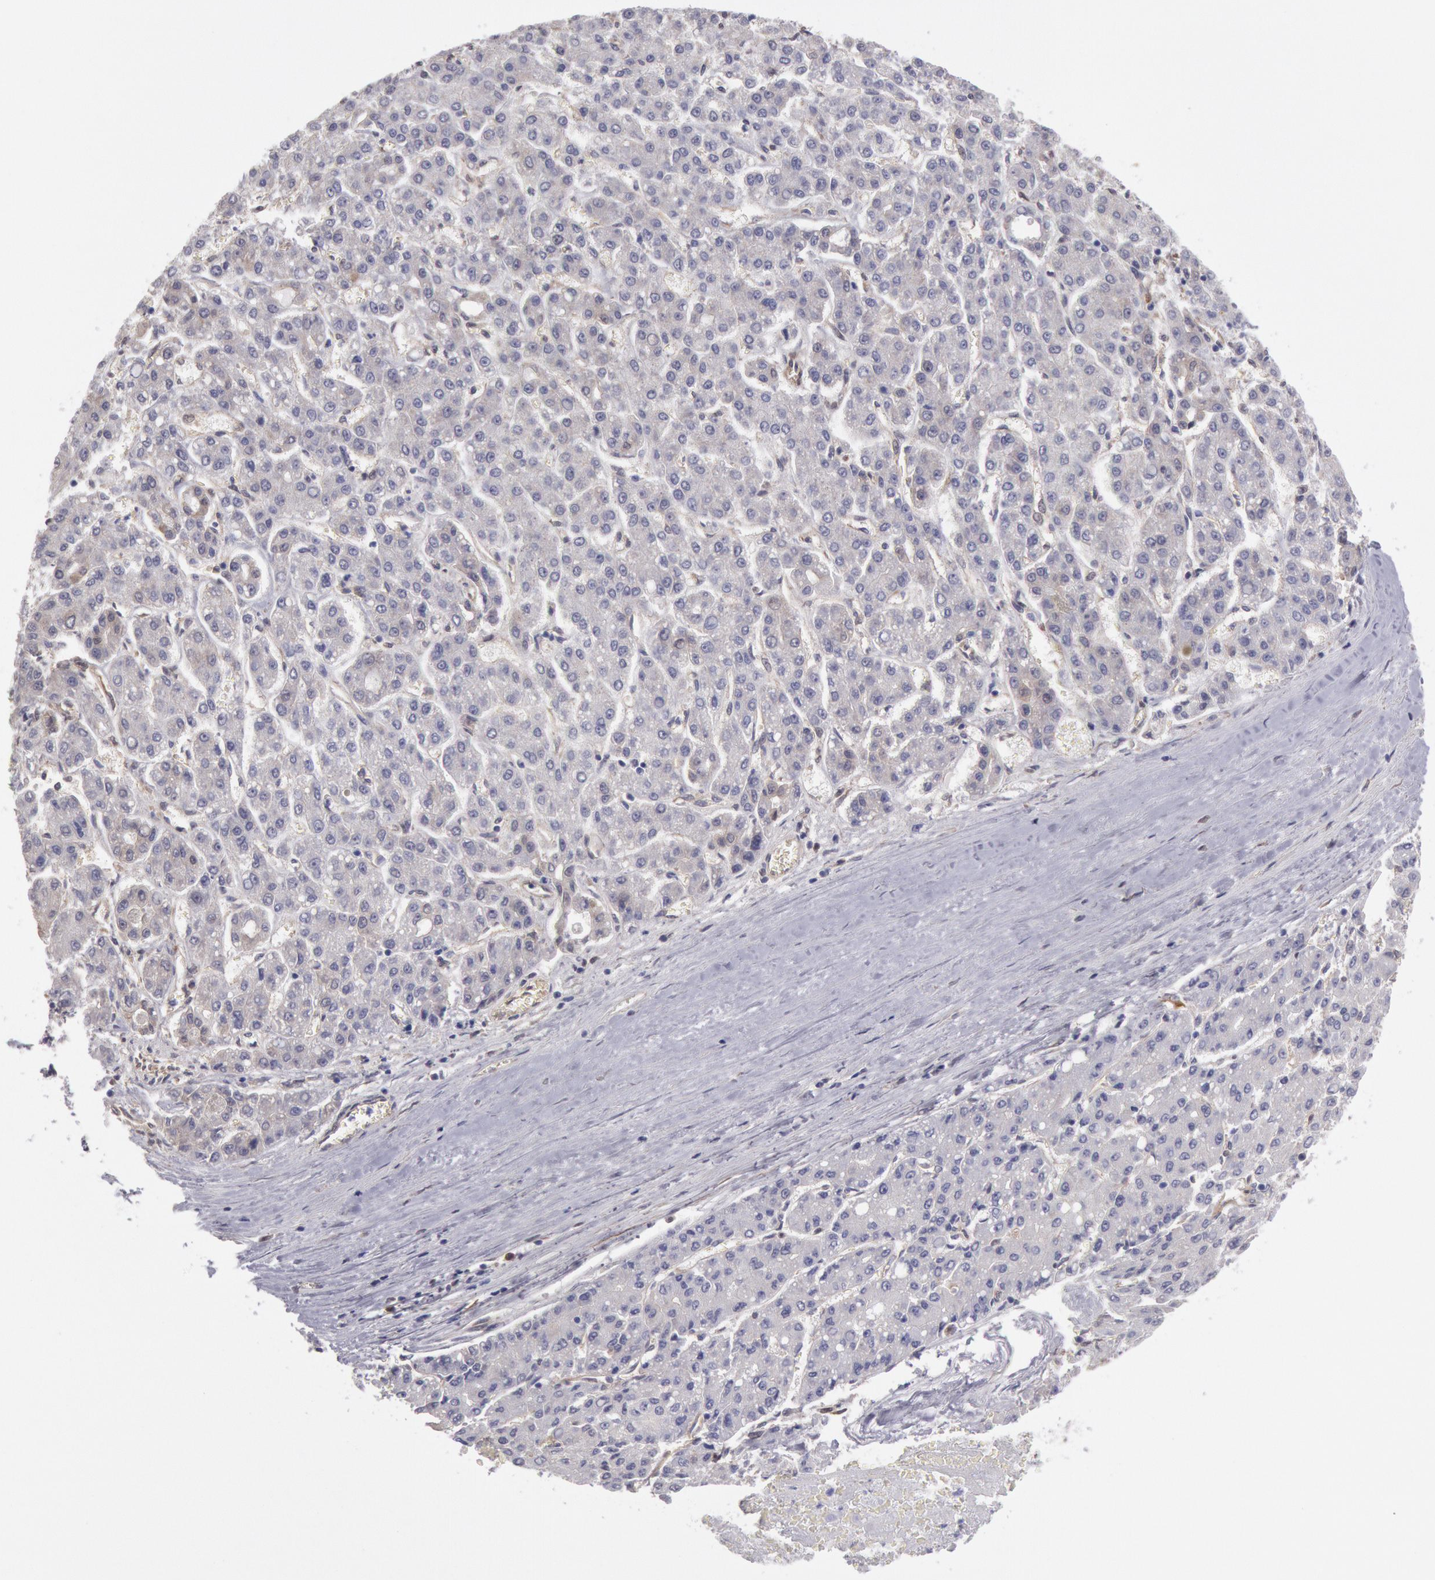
{"staining": {"intensity": "negative", "quantity": "none", "location": "none"}, "tissue": "liver cancer", "cell_type": "Tumor cells", "image_type": "cancer", "snomed": [{"axis": "morphology", "description": "Carcinoma, Hepatocellular, NOS"}, {"axis": "topography", "description": "Liver"}], "caption": "Image shows no protein positivity in tumor cells of liver hepatocellular carcinoma tissue.", "gene": "CCDC50", "patient": {"sex": "male", "age": 69}}